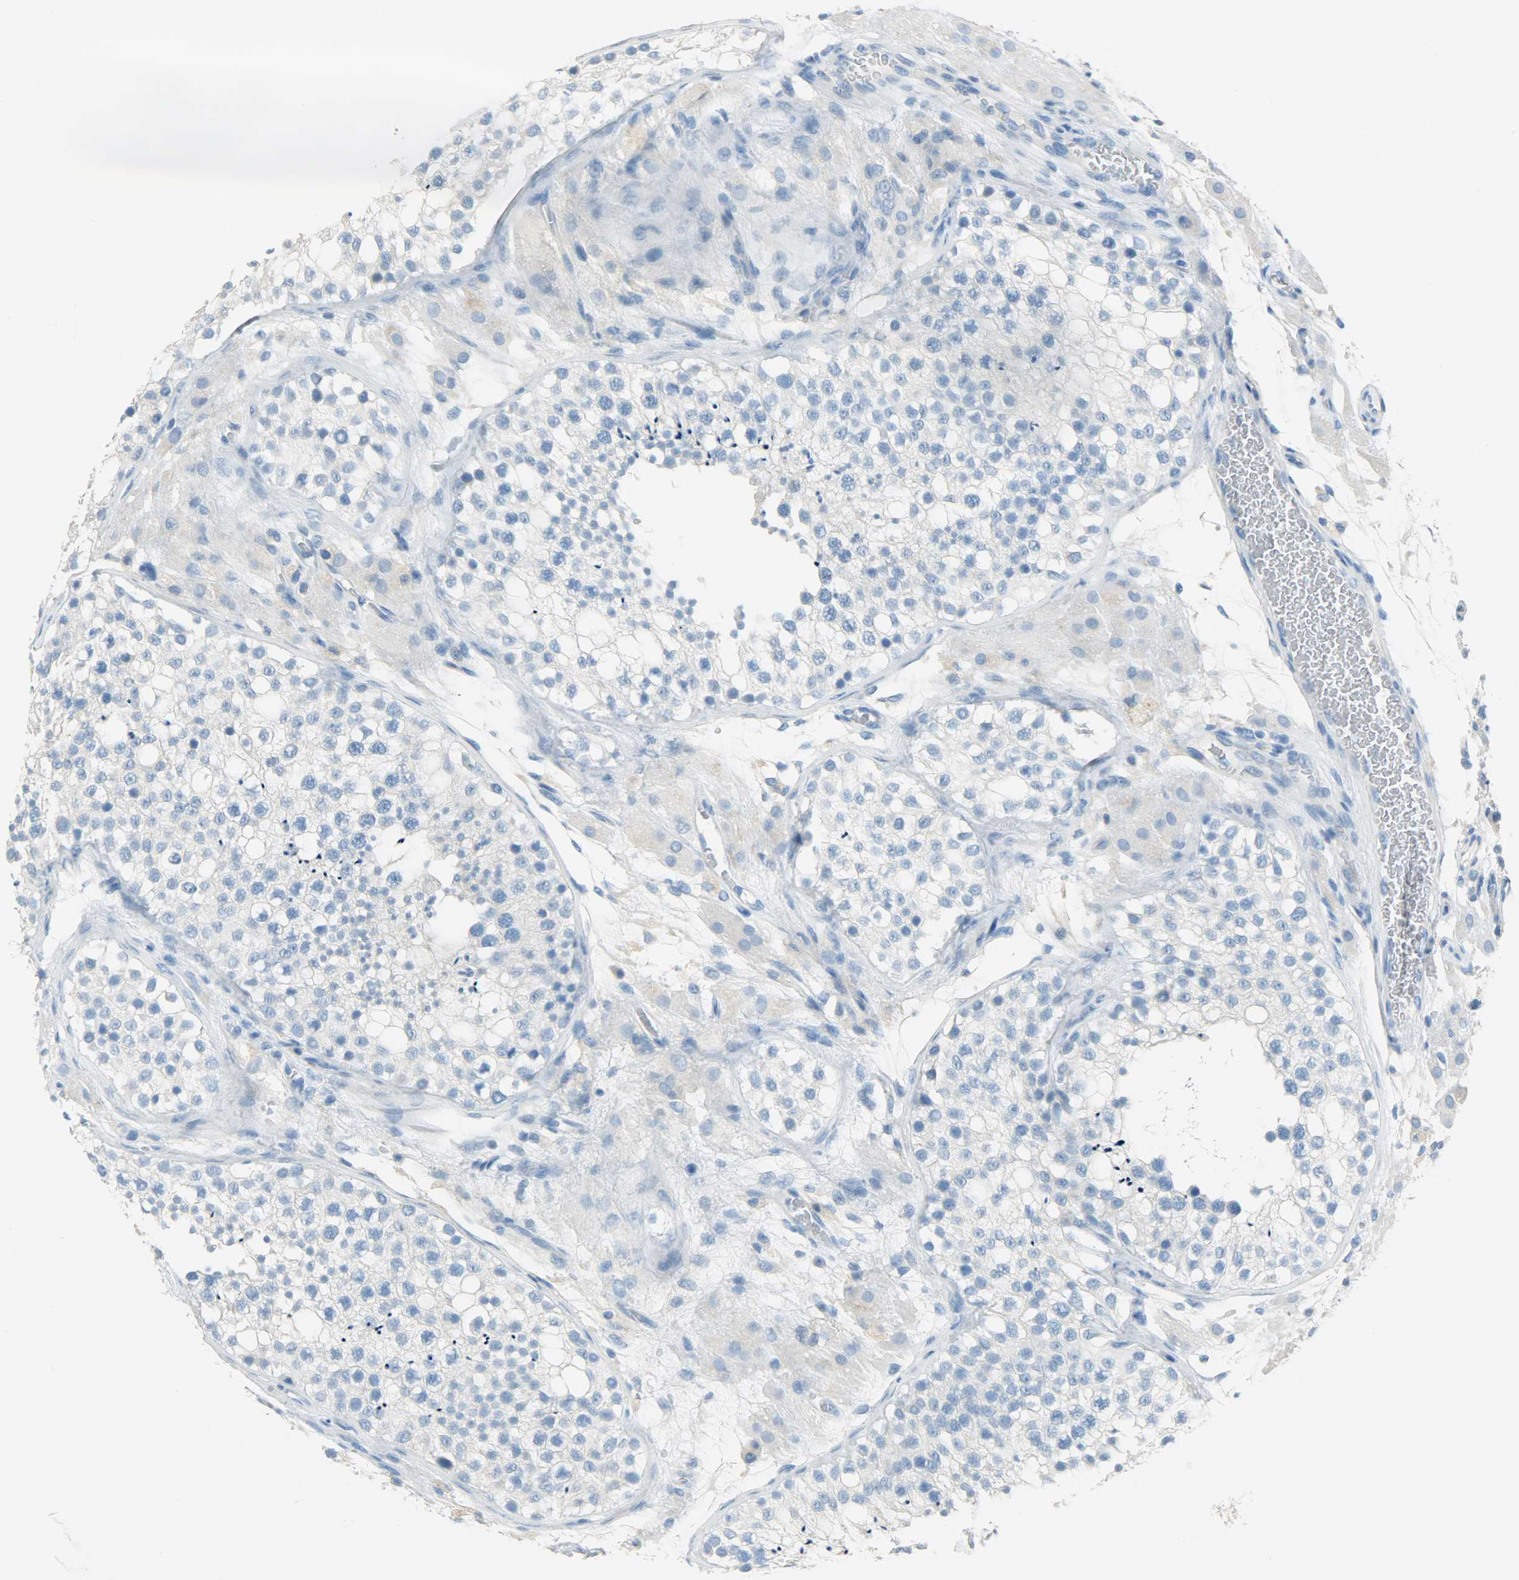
{"staining": {"intensity": "negative", "quantity": "none", "location": "none"}, "tissue": "testis", "cell_type": "Cells in seminiferous ducts", "image_type": "normal", "snomed": [{"axis": "morphology", "description": "Normal tissue, NOS"}, {"axis": "topography", "description": "Testis"}], "caption": "Protein analysis of unremarkable testis shows no significant positivity in cells in seminiferous ducts.", "gene": "PROM1", "patient": {"sex": "male", "age": 26}}